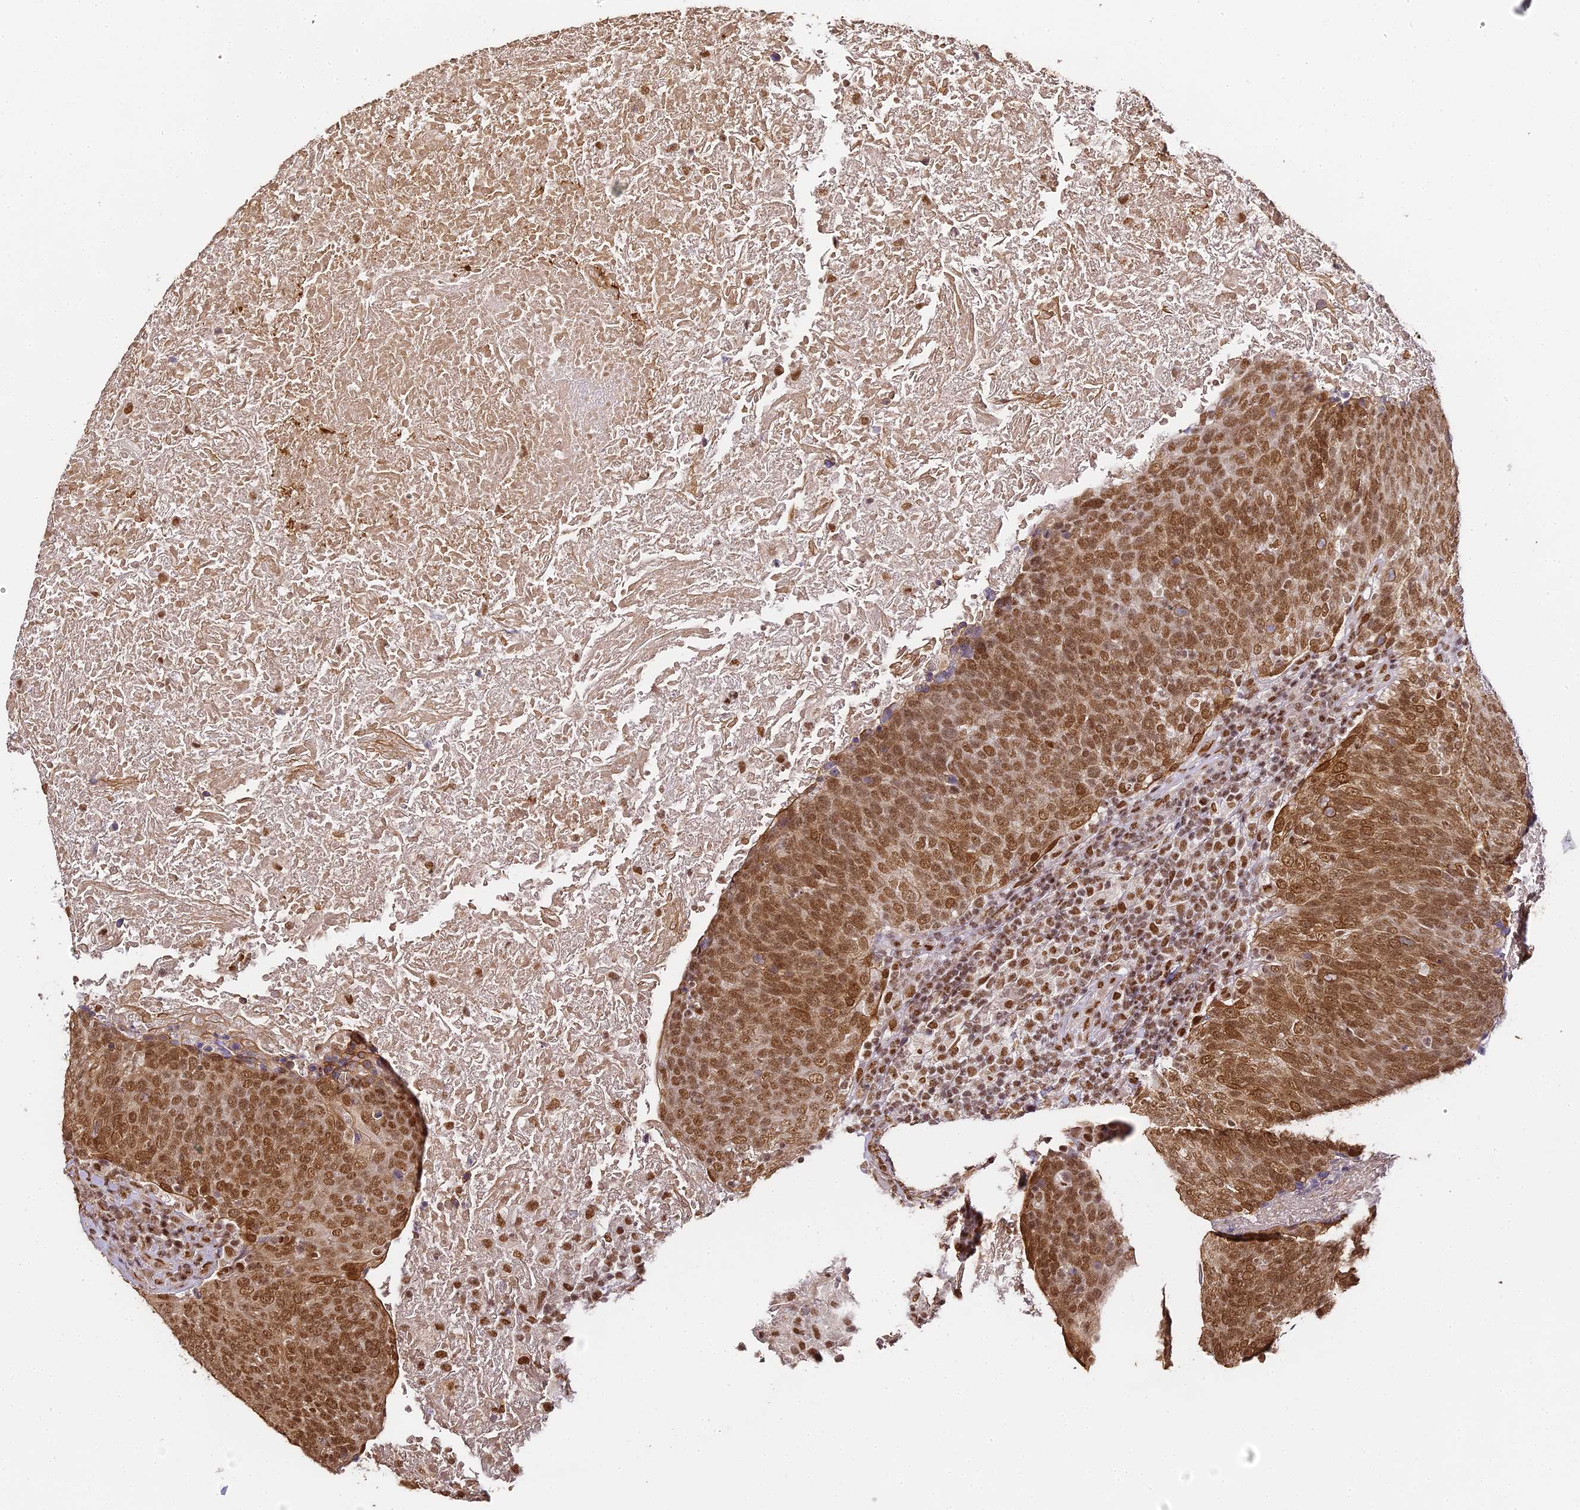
{"staining": {"intensity": "moderate", "quantity": ">75%", "location": "nuclear"}, "tissue": "head and neck cancer", "cell_type": "Tumor cells", "image_type": "cancer", "snomed": [{"axis": "morphology", "description": "Squamous cell carcinoma, NOS"}, {"axis": "morphology", "description": "Squamous cell carcinoma, metastatic, NOS"}, {"axis": "topography", "description": "Lymph node"}, {"axis": "topography", "description": "Head-Neck"}], "caption": "Moderate nuclear staining is appreciated in about >75% of tumor cells in metastatic squamous cell carcinoma (head and neck).", "gene": "HNRNPA1", "patient": {"sex": "male", "age": 62}}